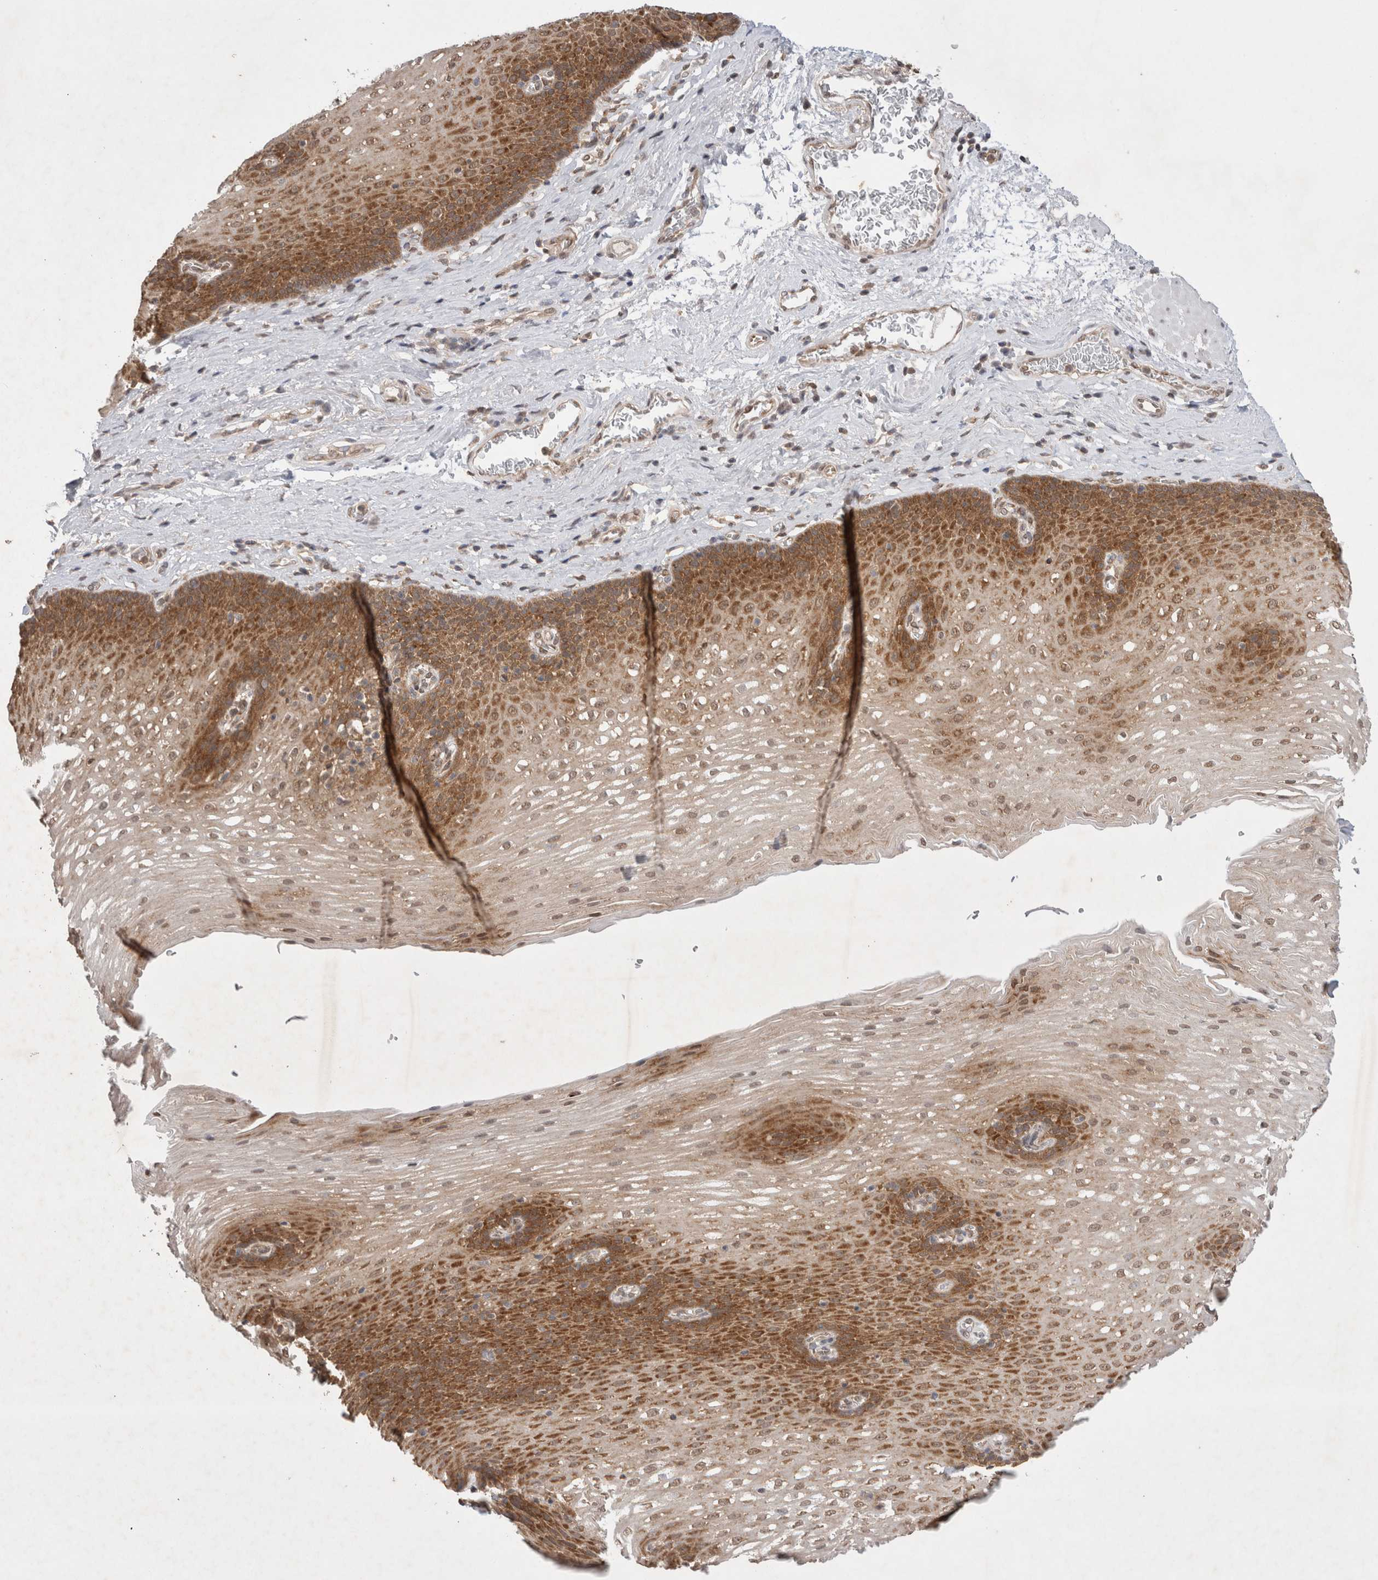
{"staining": {"intensity": "strong", "quantity": "25%-75%", "location": "cytoplasmic/membranous"}, "tissue": "esophagus", "cell_type": "Squamous epithelial cells", "image_type": "normal", "snomed": [{"axis": "morphology", "description": "Normal tissue, NOS"}, {"axis": "topography", "description": "Esophagus"}], "caption": "DAB (3,3'-diaminobenzidine) immunohistochemical staining of unremarkable human esophagus reveals strong cytoplasmic/membranous protein staining in about 25%-75% of squamous epithelial cells.", "gene": "WIPF2", "patient": {"sex": "male", "age": 48}}